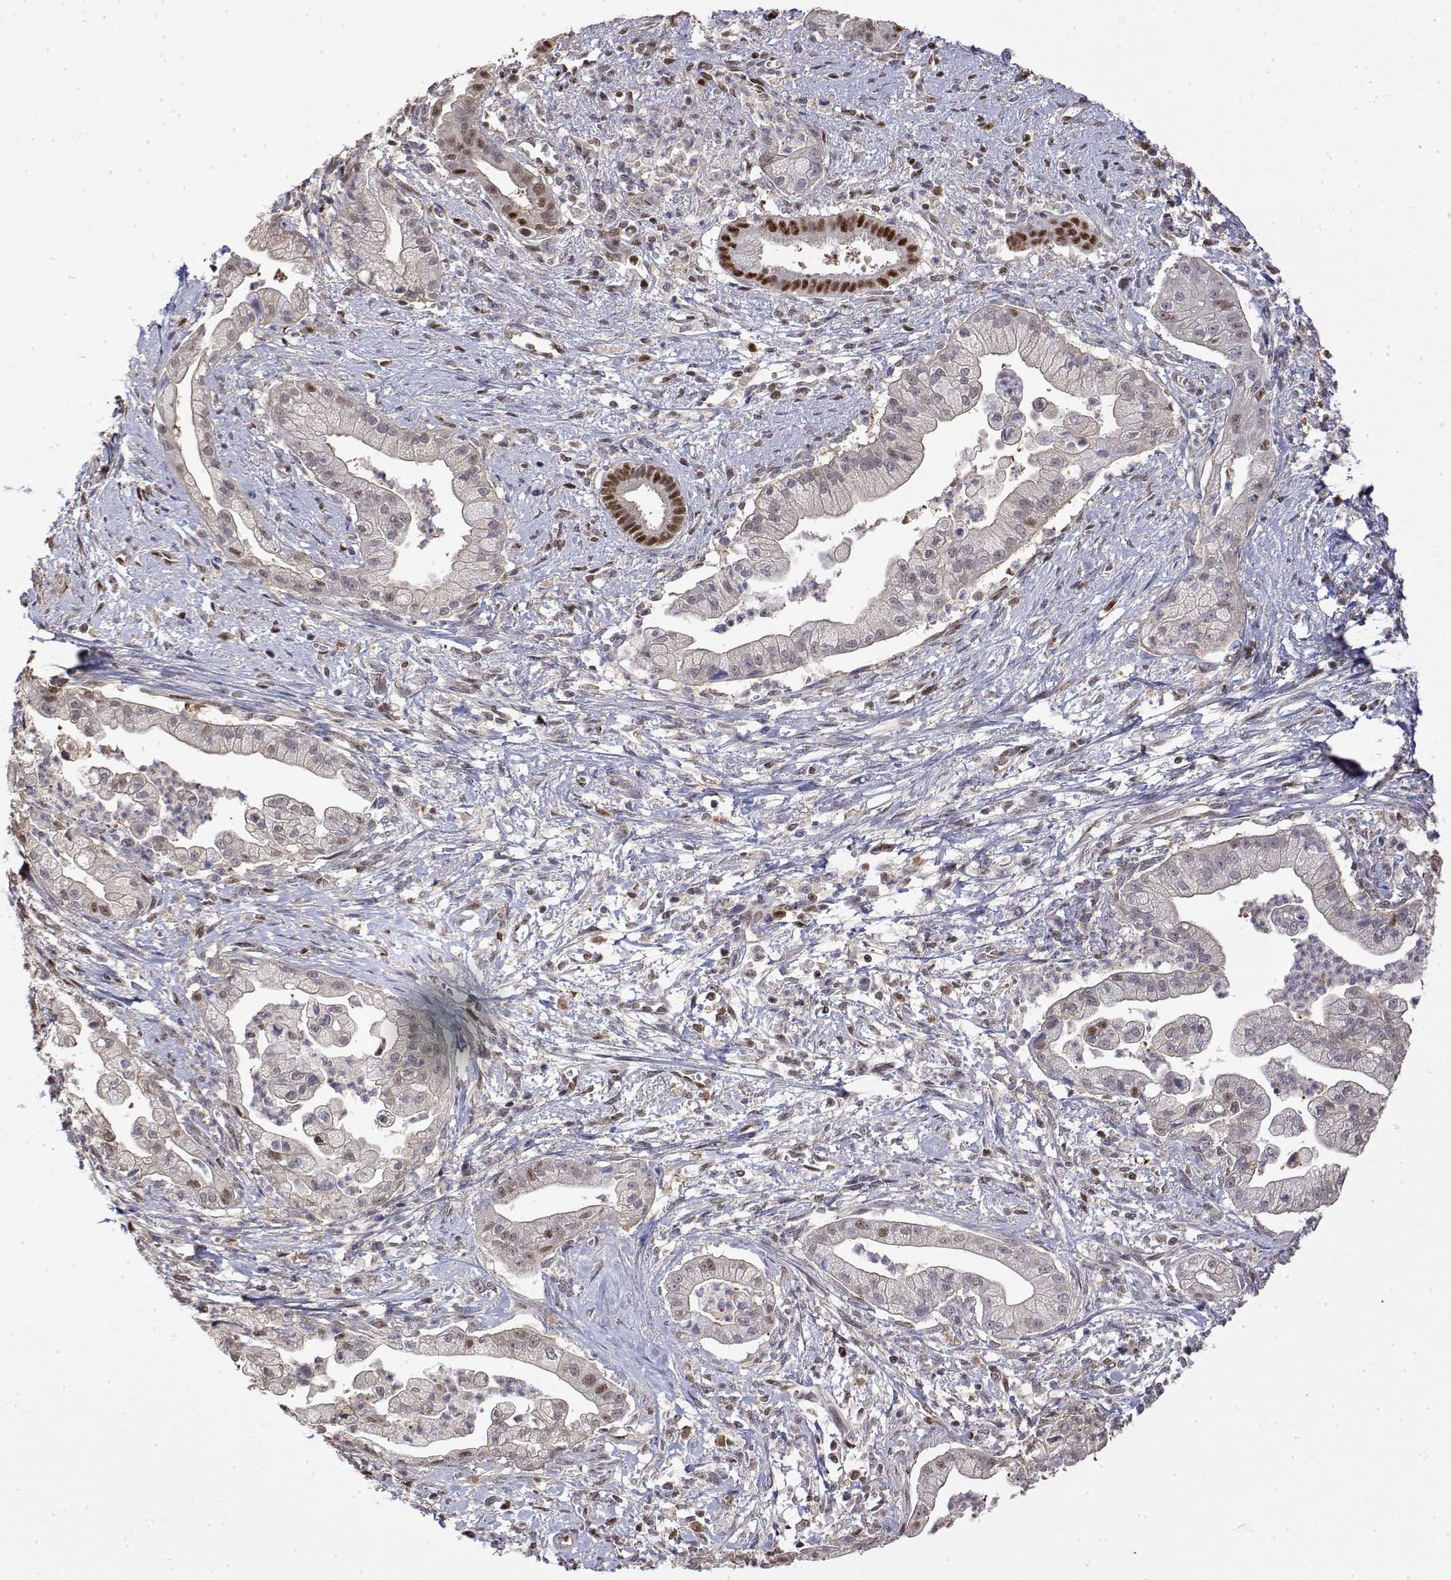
{"staining": {"intensity": "weak", "quantity": "<25%", "location": "nuclear"}, "tissue": "pancreatic cancer", "cell_type": "Tumor cells", "image_type": "cancer", "snomed": [{"axis": "morphology", "description": "Normal tissue, NOS"}, {"axis": "morphology", "description": "Adenocarcinoma, NOS"}, {"axis": "topography", "description": "Lymph node"}, {"axis": "topography", "description": "Pancreas"}], "caption": "IHC histopathology image of adenocarcinoma (pancreatic) stained for a protein (brown), which reveals no positivity in tumor cells.", "gene": "TPI1", "patient": {"sex": "female", "age": 58}}